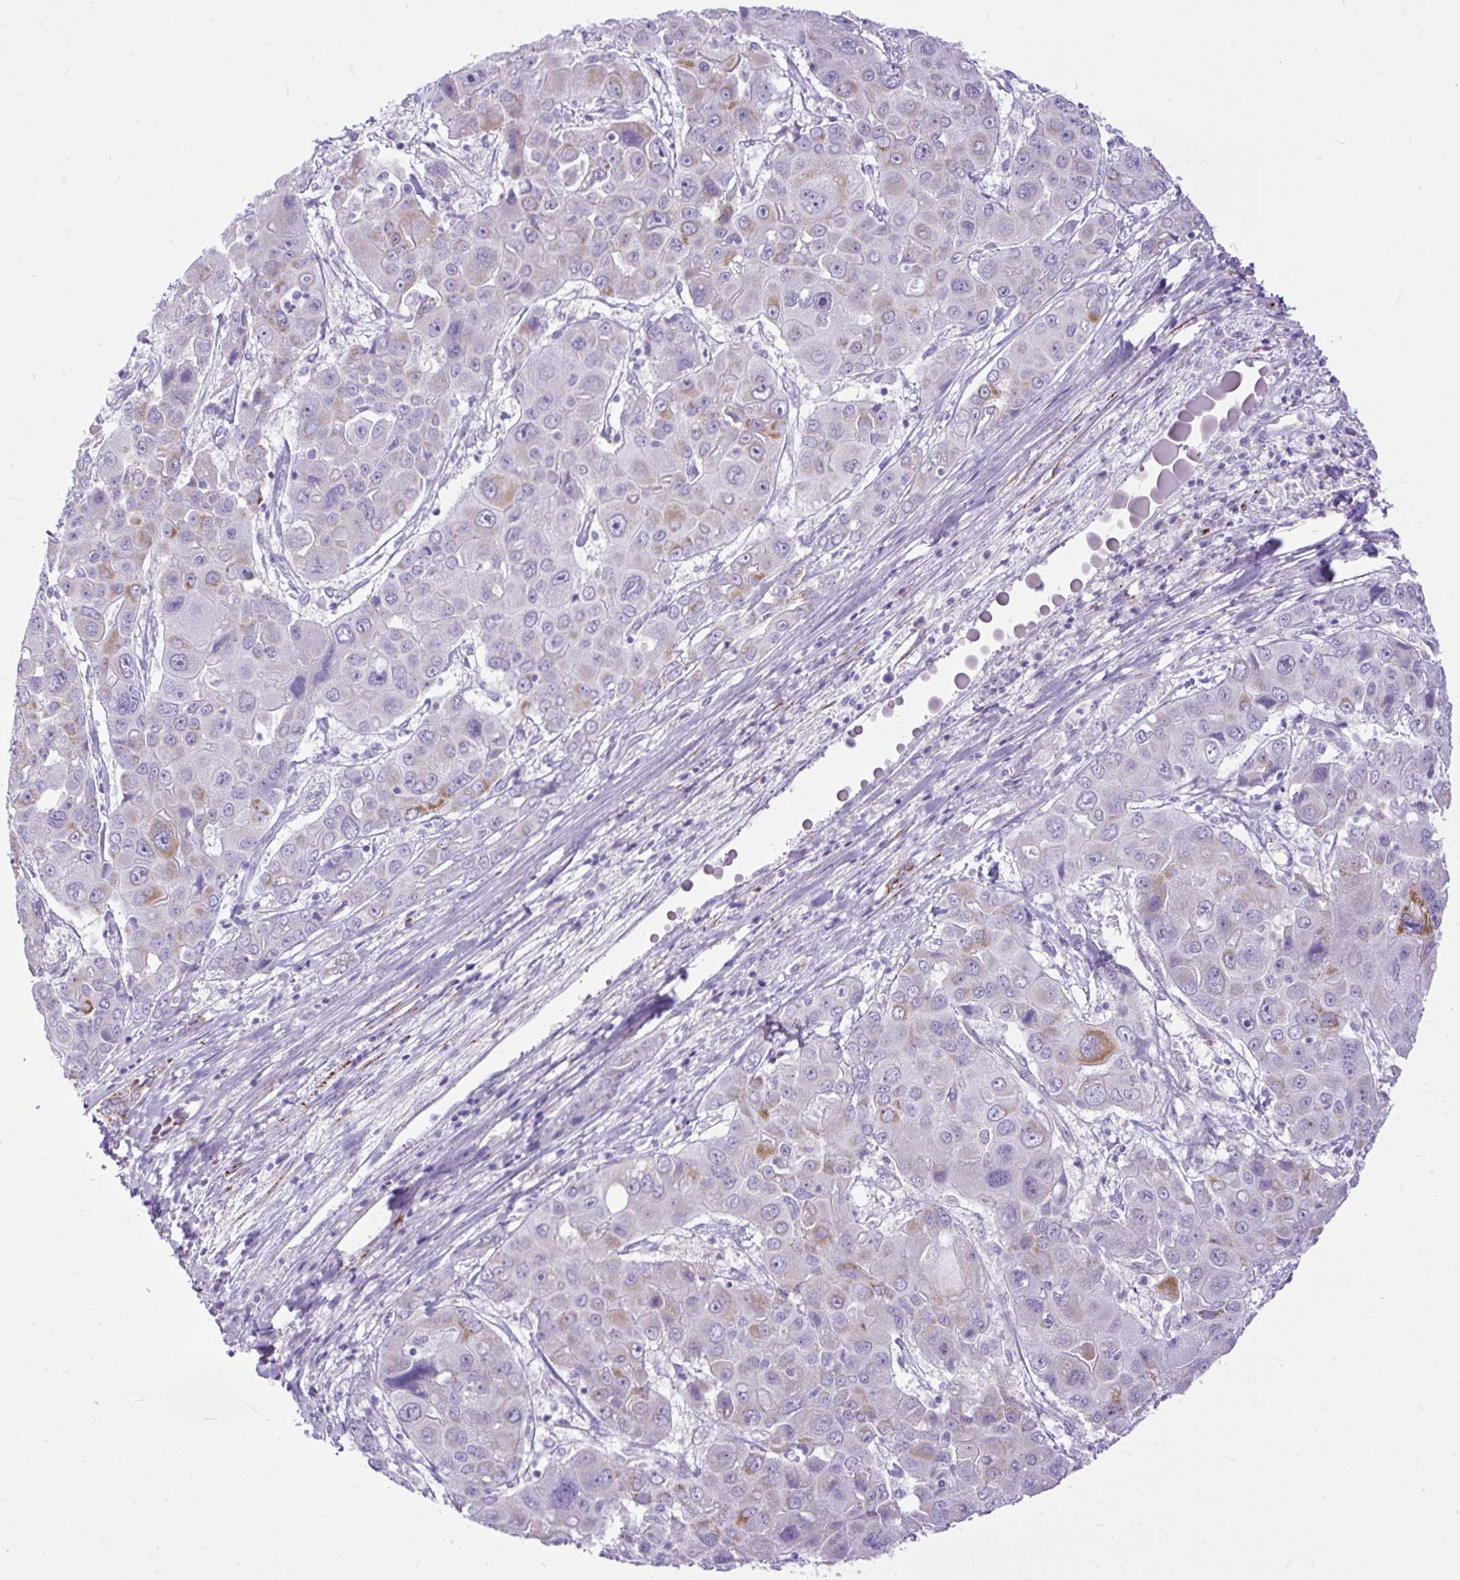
{"staining": {"intensity": "moderate", "quantity": "<25%", "location": "cytoplasmic/membranous"}, "tissue": "liver cancer", "cell_type": "Tumor cells", "image_type": "cancer", "snomed": [{"axis": "morphology", "description": "Cholangiocarcinoma"}, {"axis": "topography", "description": "Liver"}], "caption": "Protein staining of cholangiocarcinoma (liver) tissue exhibits moderate cytoplasmic/membranous positivity in about <25% of tumor cells.", "gene": "ZNF256", "patient": {"sex": "male", "age": 67}}